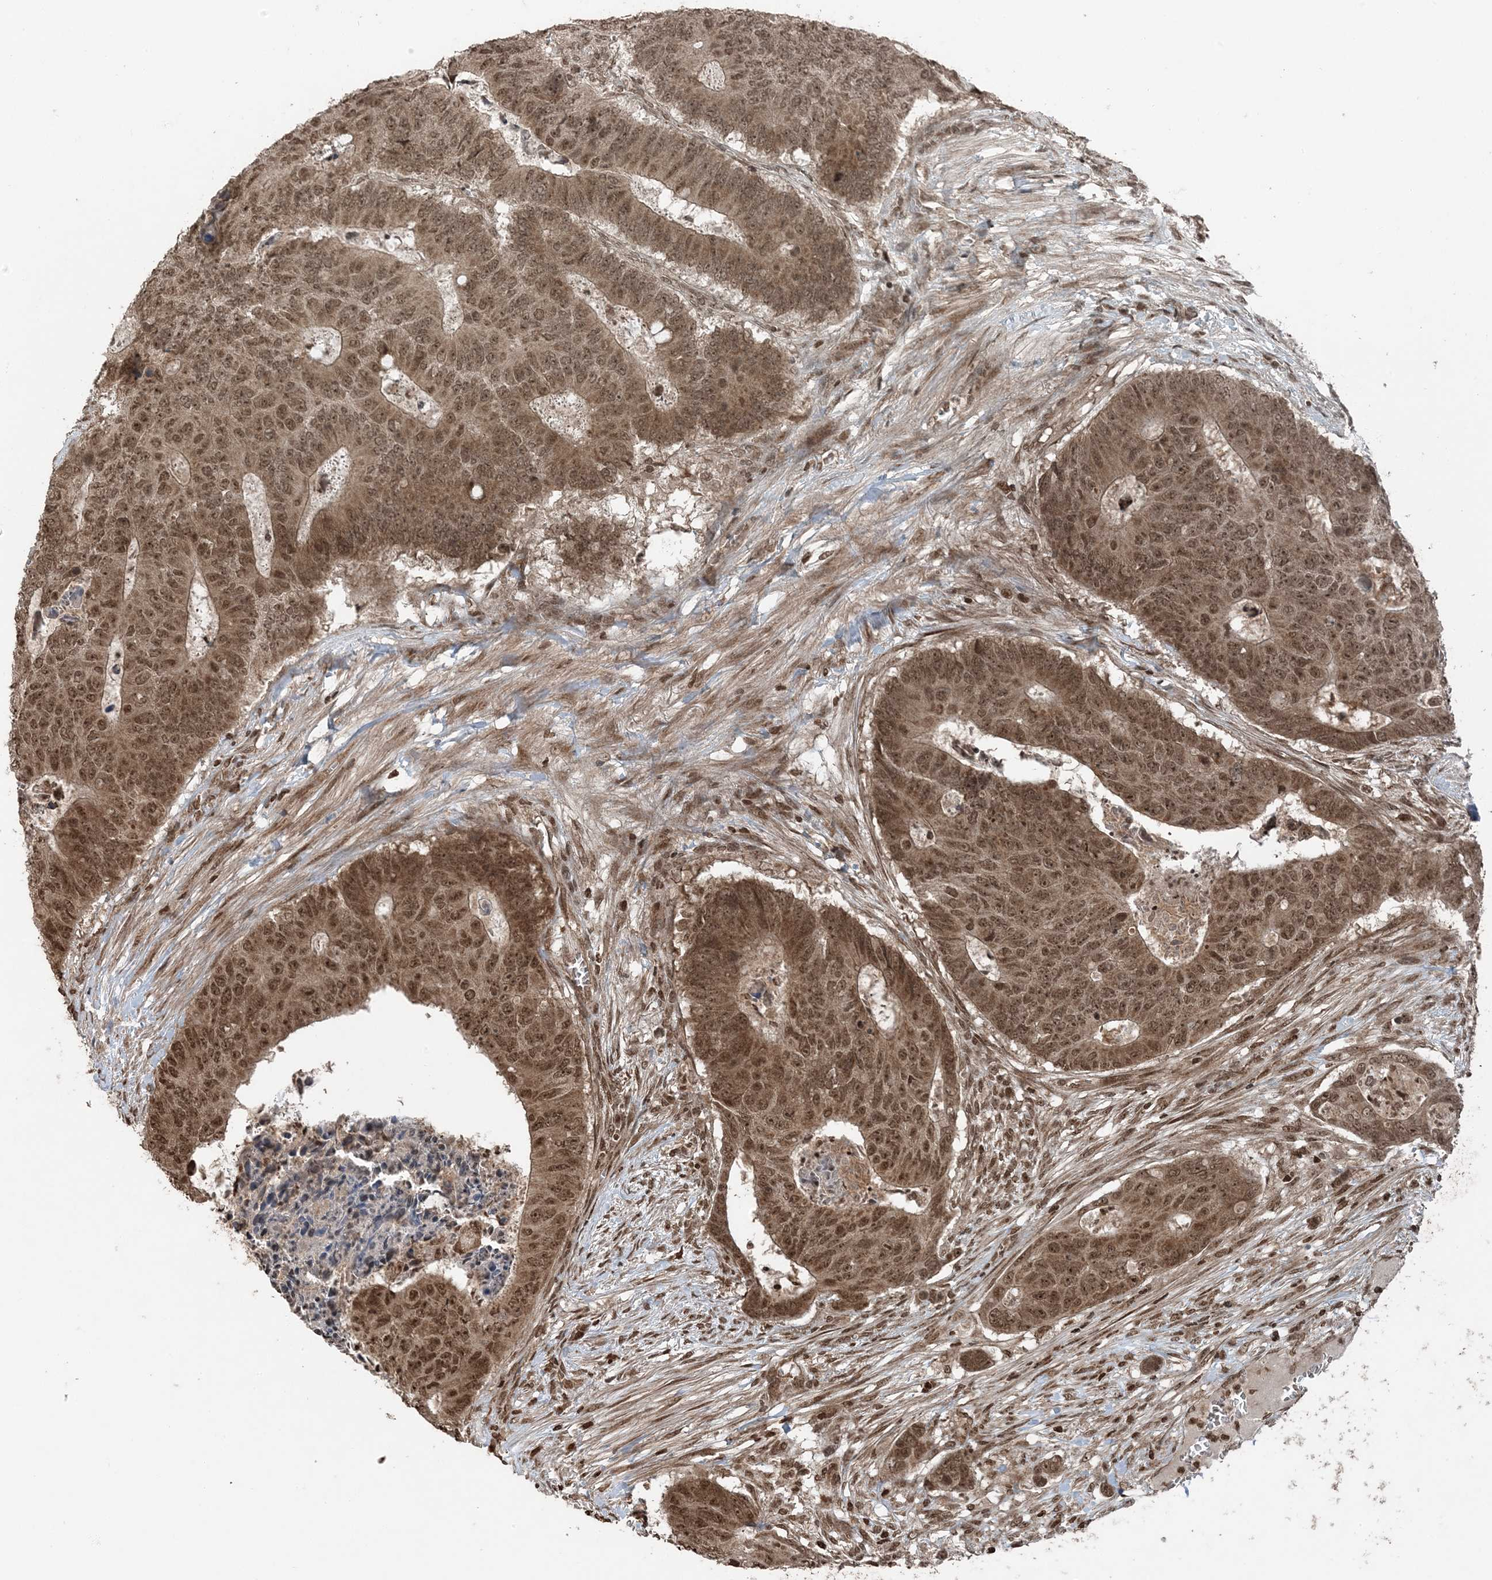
{"staining": {"intensity": "moderate", "quantity": ">75%", "location": "nuclear"}, "tissue": "colorectal cancer", "cell_type": "Tumor cells", "image_type": "cancer", "snomed": [{"axis": "morphology", "description": "Adenocarcinoma, NOS"}, {"axis": "topography", "description": "Colon"}], "caption": "This is a micrograph of immunohistochemistry staining of adenocarcinoma (colorectal), which shows moderate expression in the nuclear of tumor cells.", "gene": "ZFAND2B", "patient": {"sex": "male", "age": 87}}